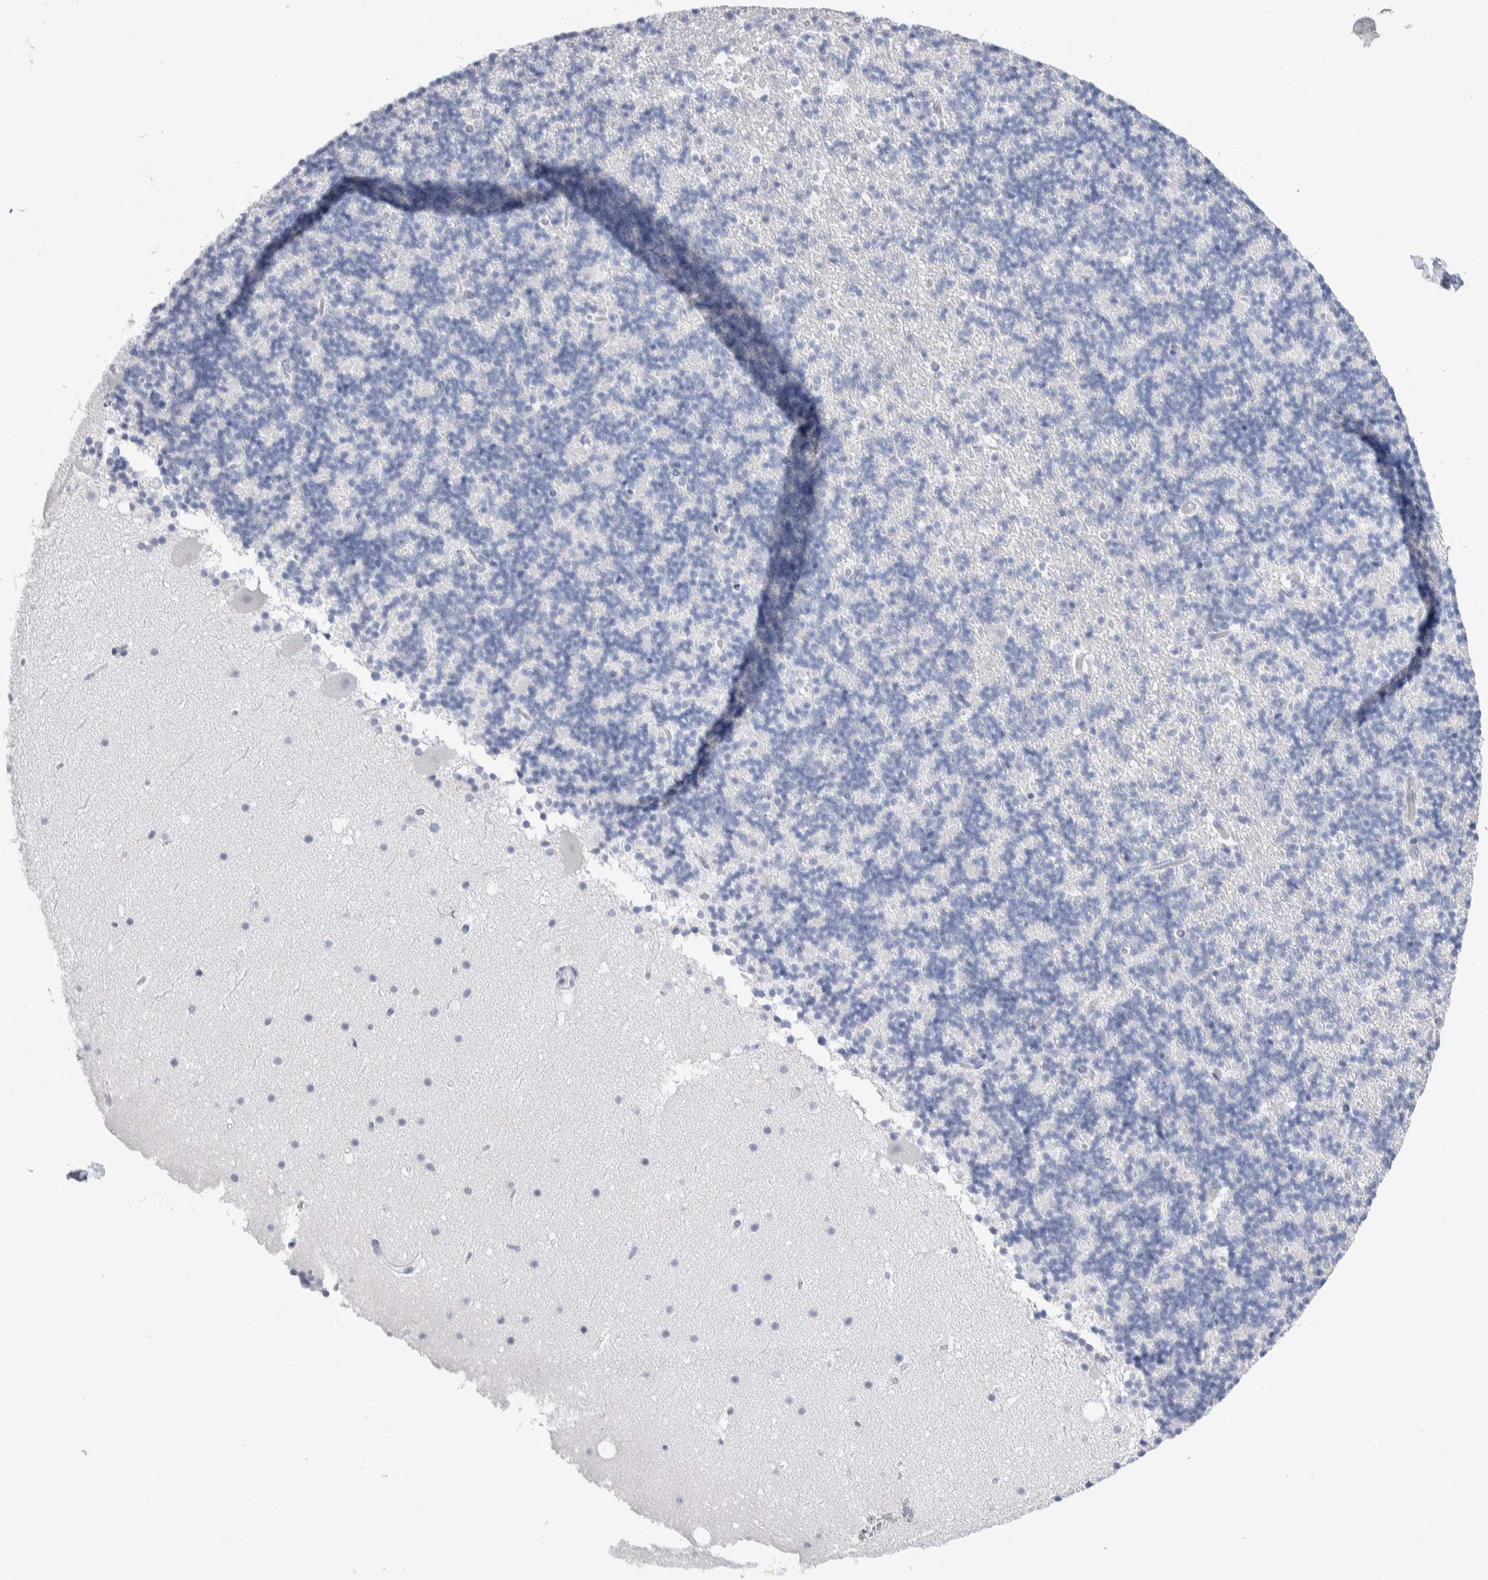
{"staining": {"intensity": "negative", "quantity": "none", "location": "none"}, "tissue": "cerebellum", "cell_type": "Cells in granular layer", "image_type": "normal", "snomed": [{"axis": "morphology", "description": "Normal tissue, NOS"}, {"axis": "topography", "description": "Cerebellum"}], "caption": "Cerebellum stained for a protein using IHC reveals no positivity cells in granular layer.", "gene": "GDA", "patient": {"sex": "male", "age": 57}}